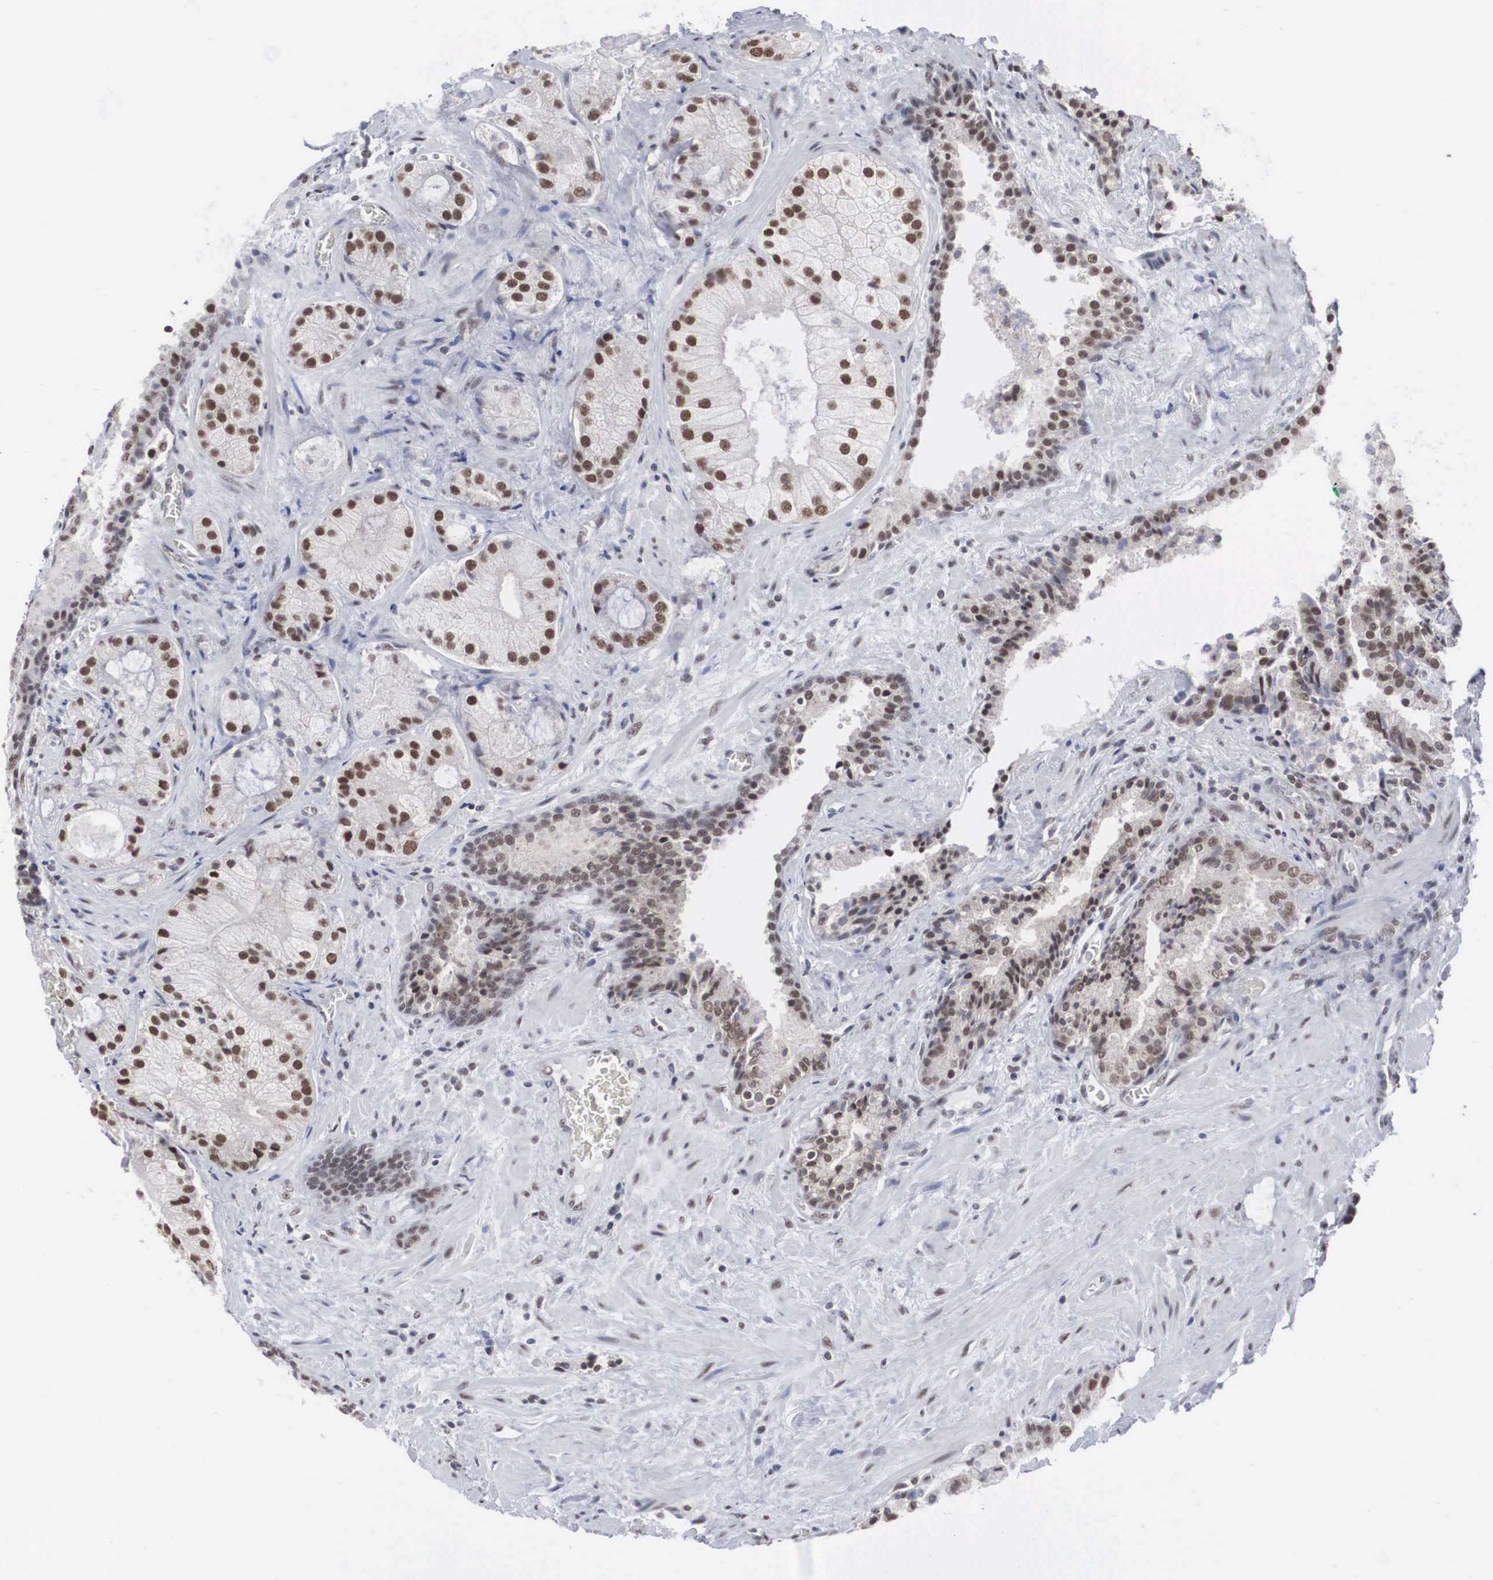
{"staining": {"intensity": "strong", "quantity": ">75%", "location": "nuclear"}, "tissue": "prostate cancer", "cell_type": "Tumor cells", "image_type": "cancer", "snomed": [{"axis": "morphology", "description": "Adenocarcinoma, Medium grade"}, {"axis": "topography", "description": "Prostate"}], "caption": "Tumor cells reveal high levels of strong nuclear expression in approximately >75% of cells in human prostate cancer. The staining was performed using DAB (3,3'-diaminobenzidine), with brown indicating positive protein expression. Nuclei are stained blue with hematoxylin.", "gene": "AUTS2", "patient": {"sex": "male", "age": 70}}